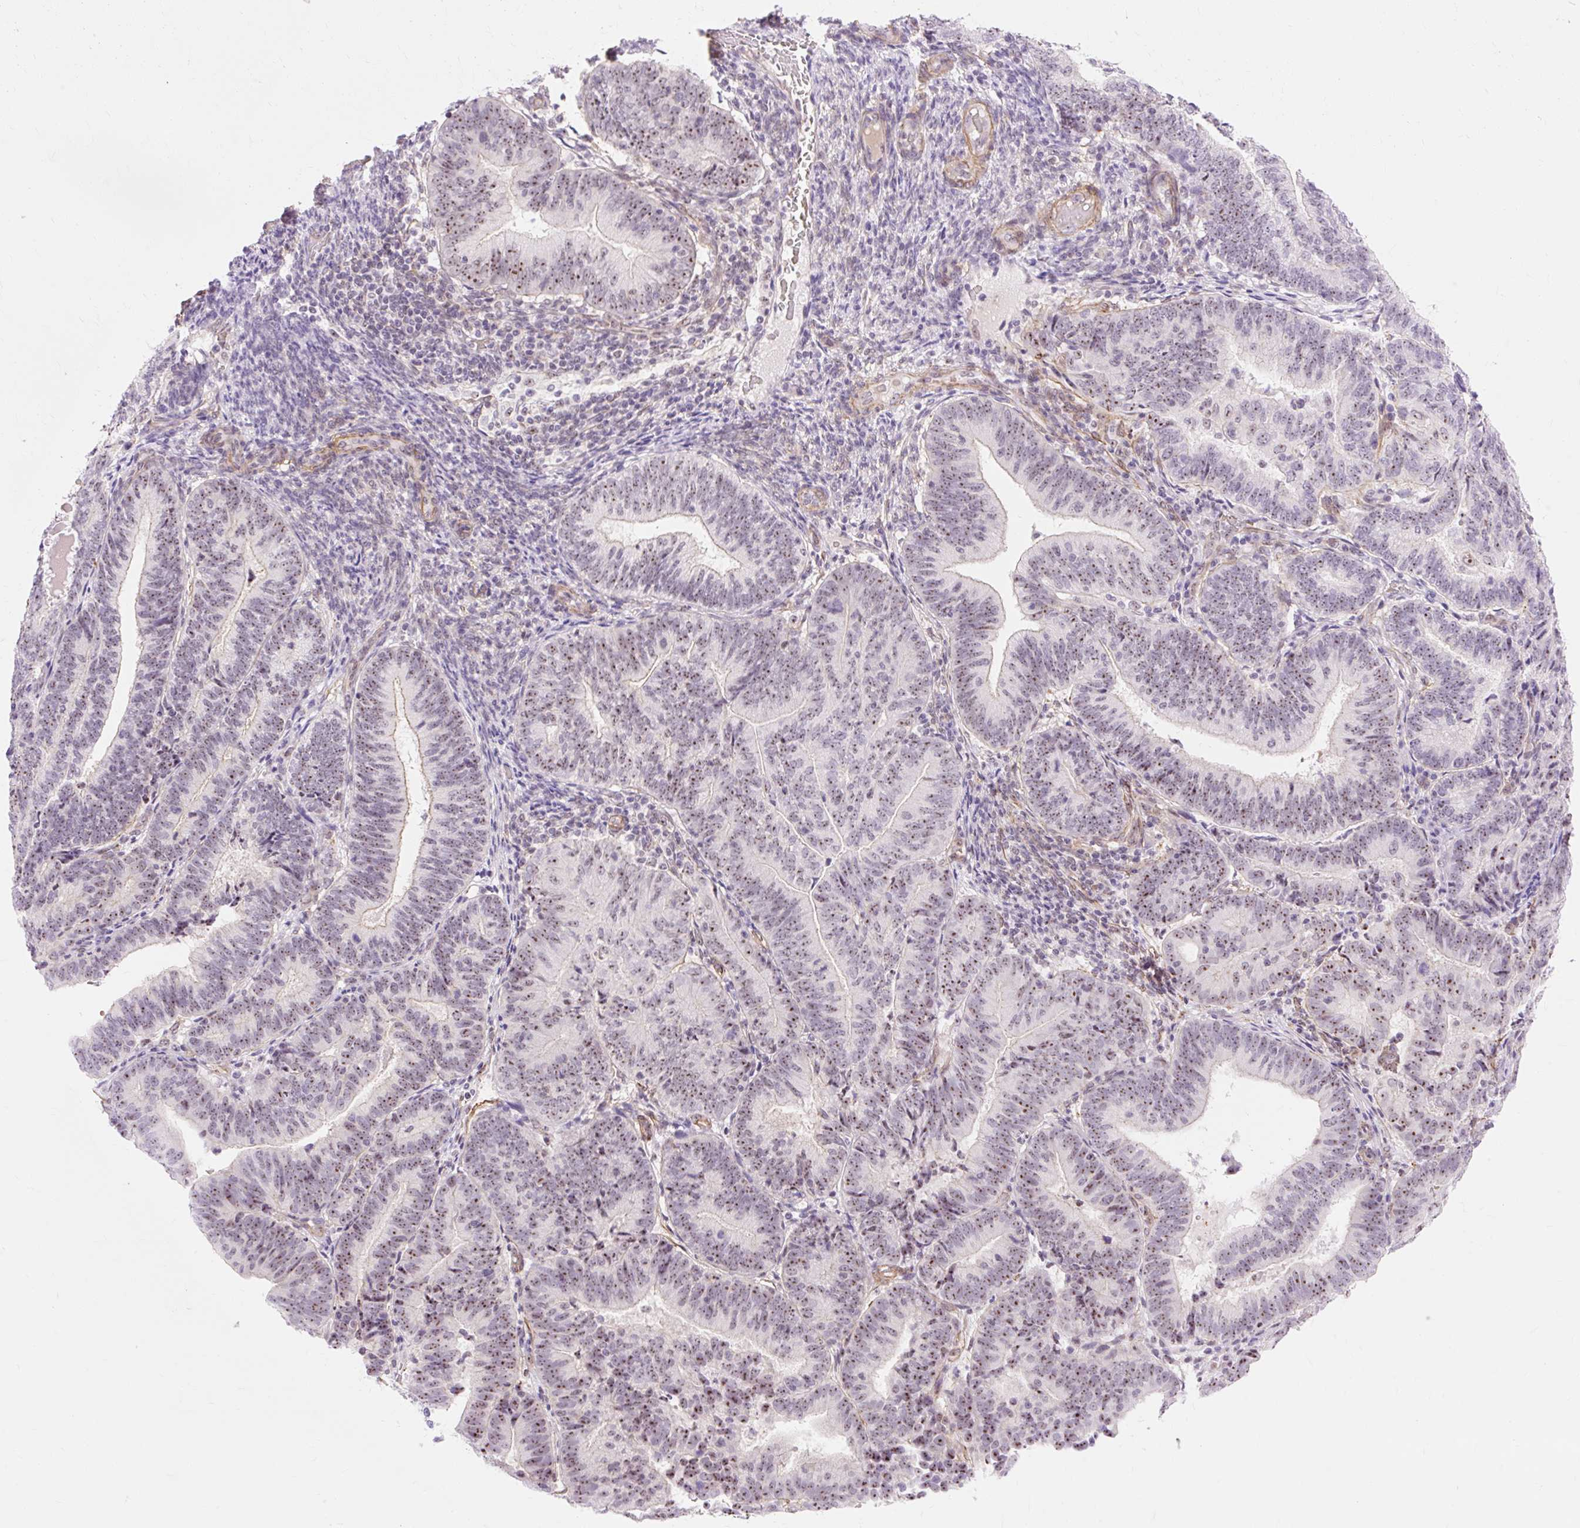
{"staining": {"intensity": "moderate", "quantity": ">75%", "location": "nuclear"}, "tissue": "endometrial cancer", "cell_type": "Tumor cells", "image_type": "cancer", "snomed": [{"axis": "morphology", "description": "Adenocarcinoma, NOS"}, {"axis": "topography", "description": "Endometrium"}], "caption": "Immunohistochemistry image of neoplastic tissue: endometrial cancer stained using immunohistochemistry exhibits medium levels of moderate protein expression localized specifically in the nuclear of tumor cells, appearing as a nuclear brown color.", "gene": "OBP2A", "patient": {"sex": "female", "age": 70}}